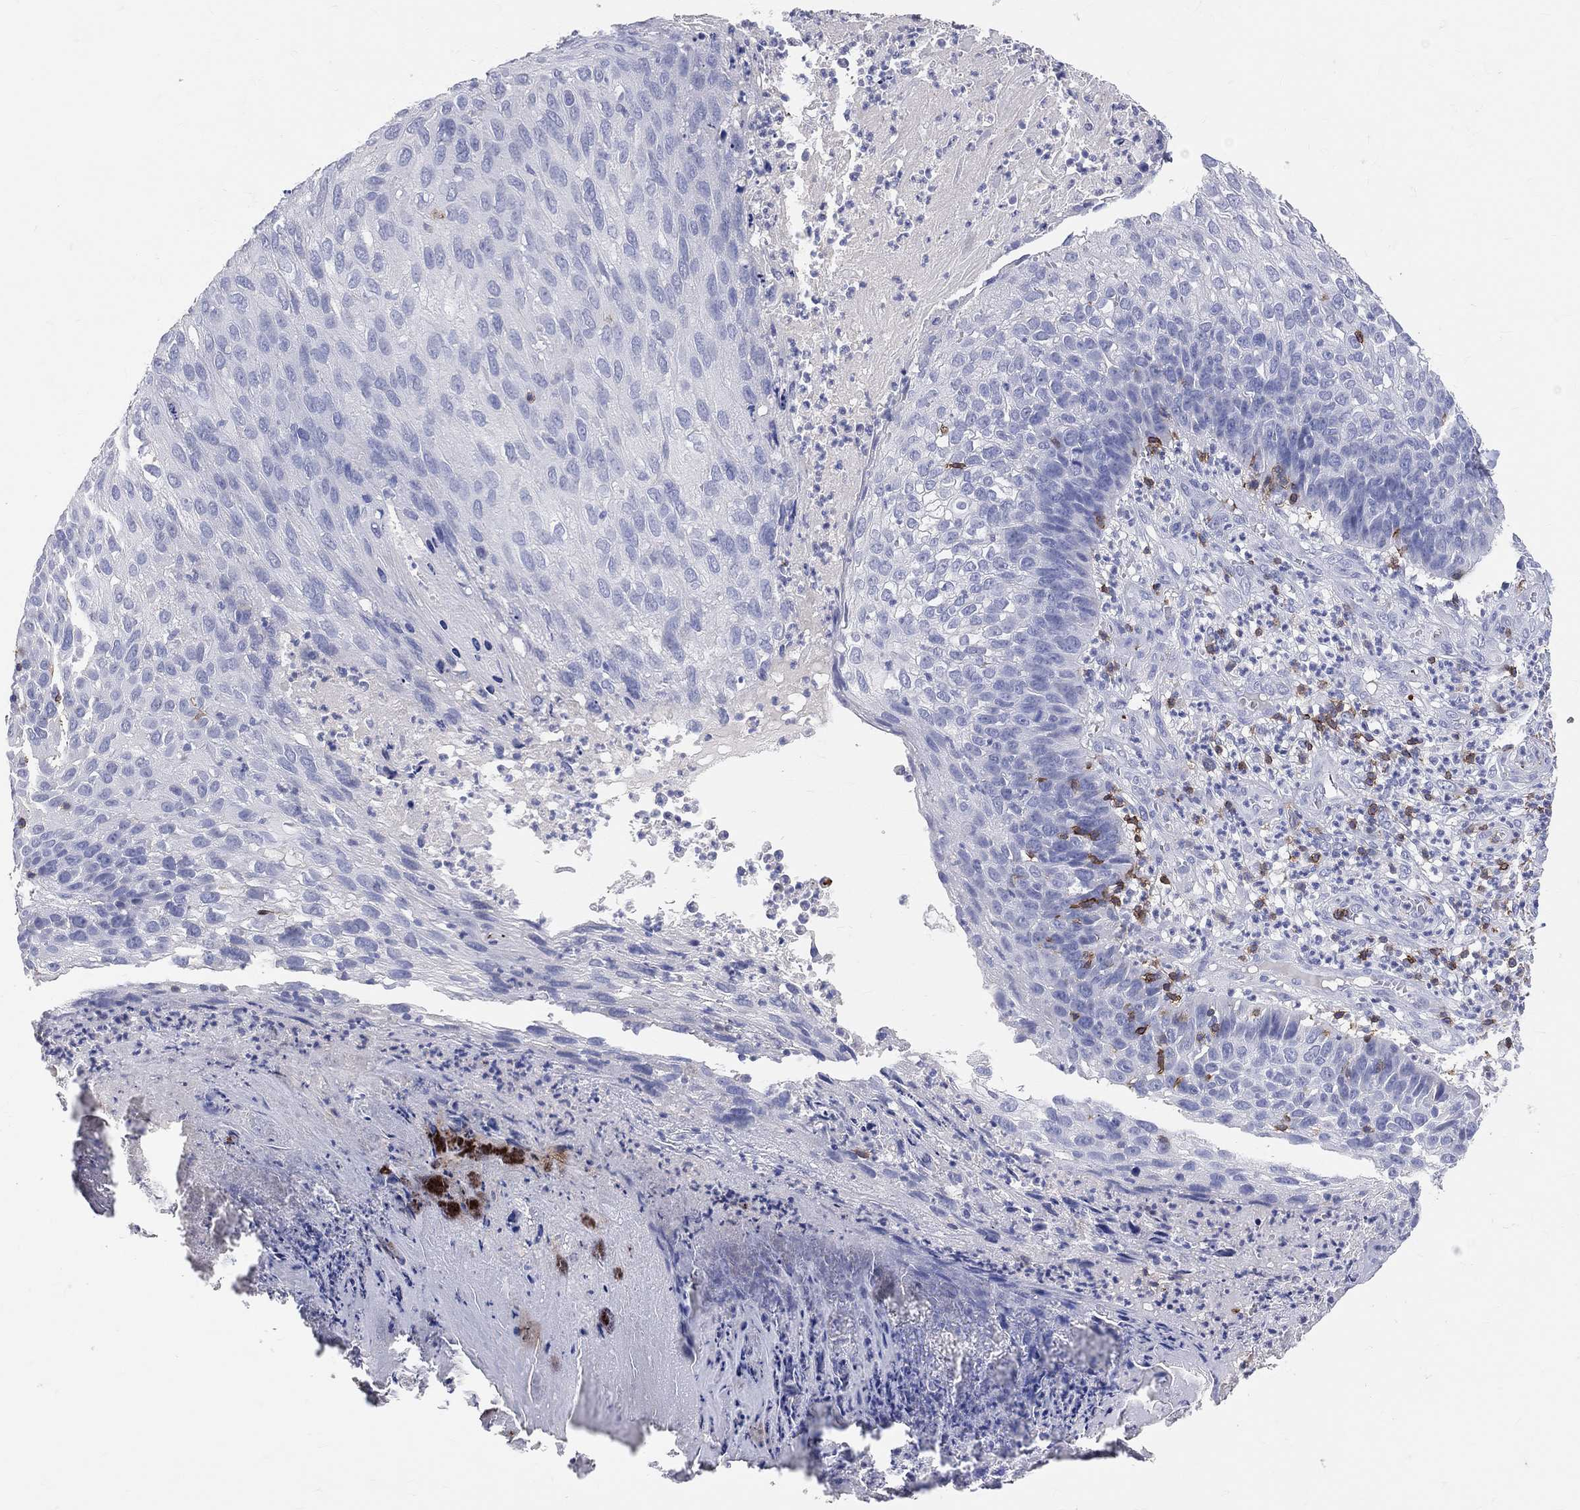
{"staining": {"intensity": "negative", "quantity": "none", "location": "none"}, "tissue": "skin cancer", "cell_type": "Tumor cells", "image_type": "cancer", "snomed": [{"axis": "morphology", "description": "Squamous cell carcinoma, NOS"}, {"axis": "topography", "description": "Skin"}], "caption": "The photomicrograph exhibits no staining of tumor cells in squamous cell carcinoma (skin). The staining is performed using DAB (3,3'-diaminobenzidine) brown chromogen with nuclei counter-stained in using hematoxylin.", "gene": "LAT", "patient": {"sex": "male", "age": 92}}